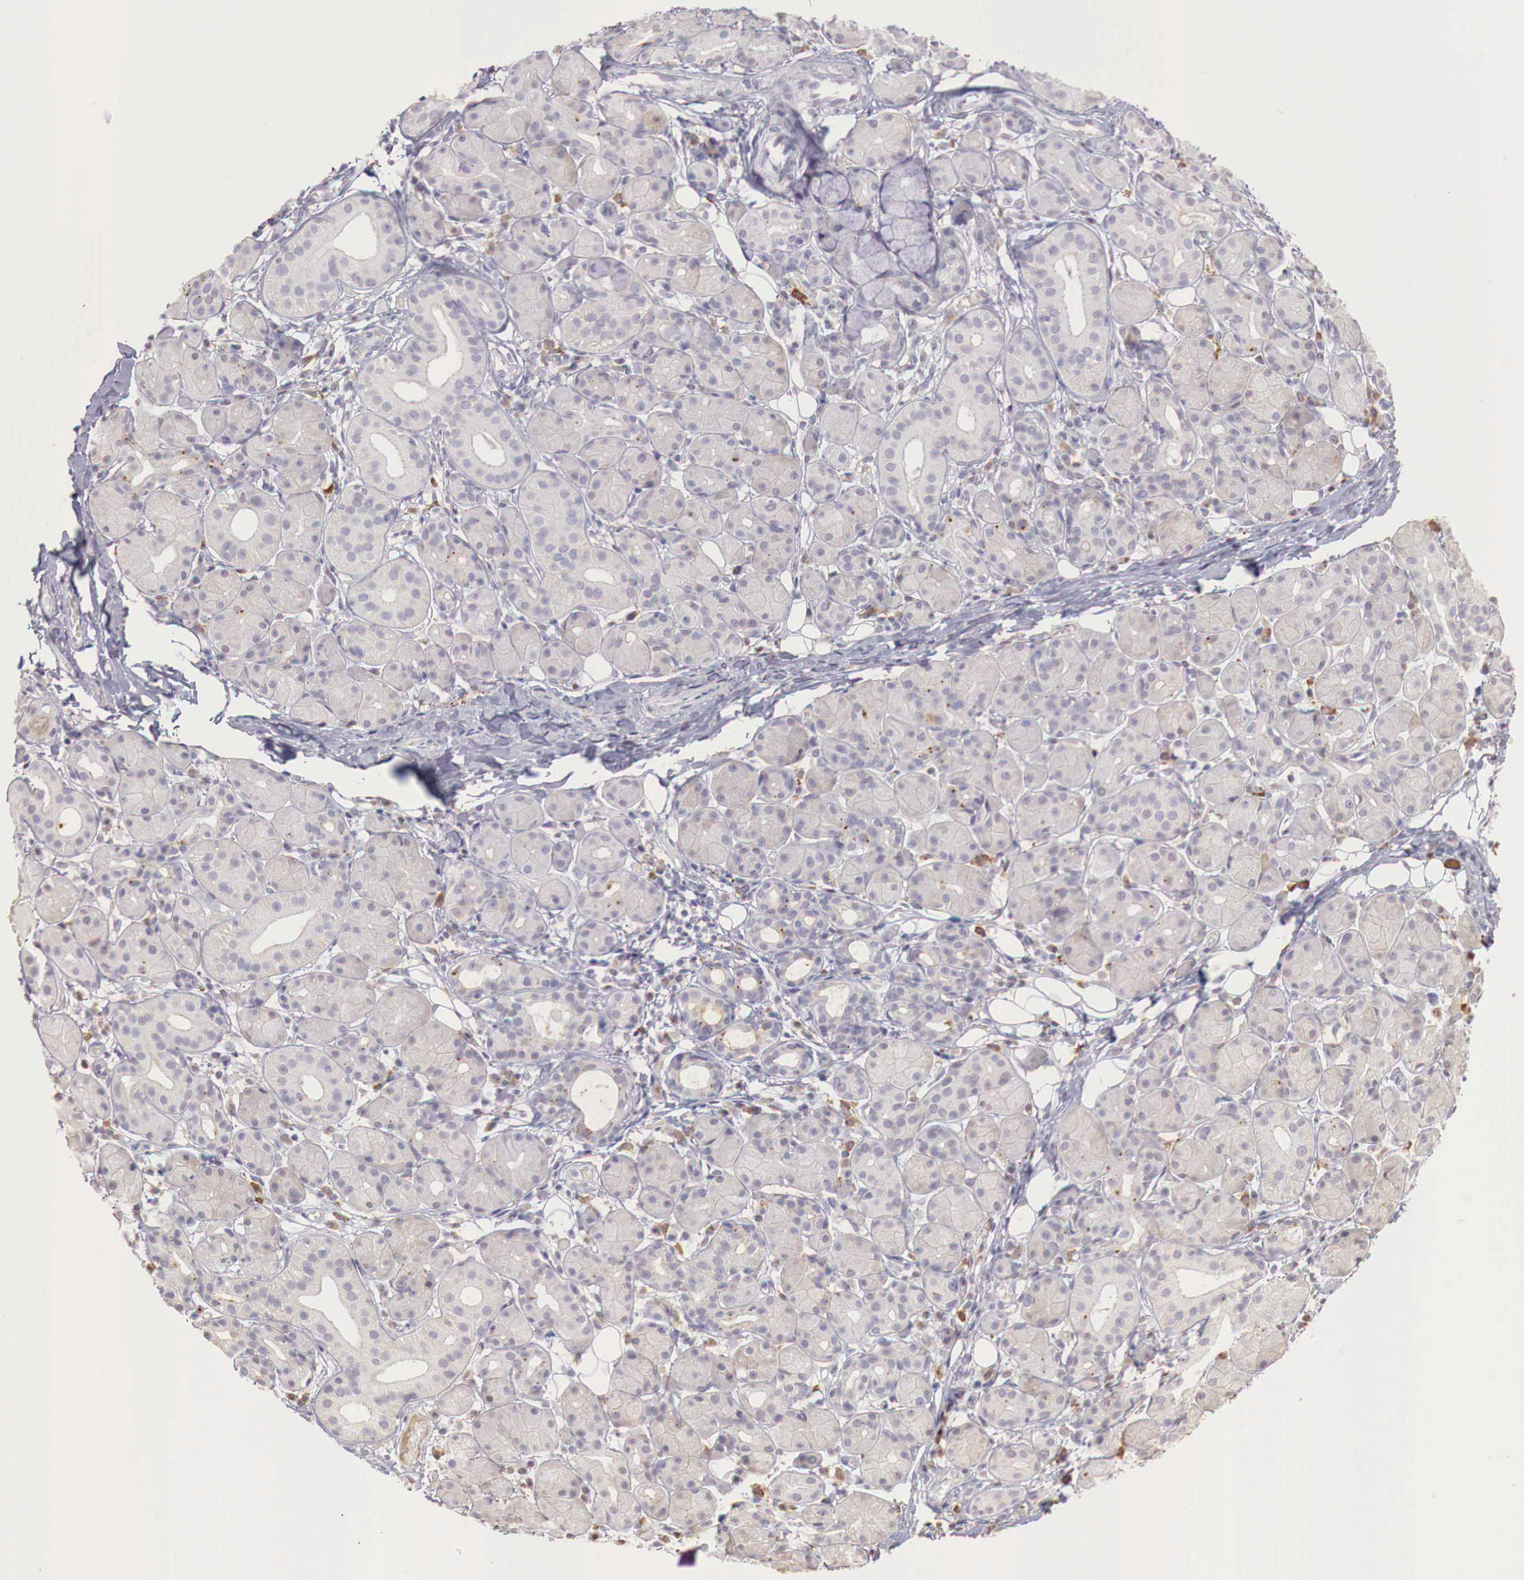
{"staining": {"intensity": "negative", "quantity": "none", "location": "none"}, "tissue": "salivary gland", "cell_type": "Glandular cells", "image_type": "normal", "snomed": [{"axis": "morphology", "description": "Normal tissue, NOS"}, {"axis": "topography", "description": "Salivary gland"}, {"axis": "topography", "description": "Peripheral nerve tissue"}], "caption": "This is a histopathology image of immunohistochemistry (IHC) staining of unremarkable salivary gland, which shows no staining in glandular cells. The staining was performed using DAB (3,3'-diaminobenzidine) to visualize the protein expression in brown, while the nuclei were stained in blue with hematoxylin (Magnification: 20x).", "gene": "XPNPEP2", "patient": {"sex": "male", "age": 62}}